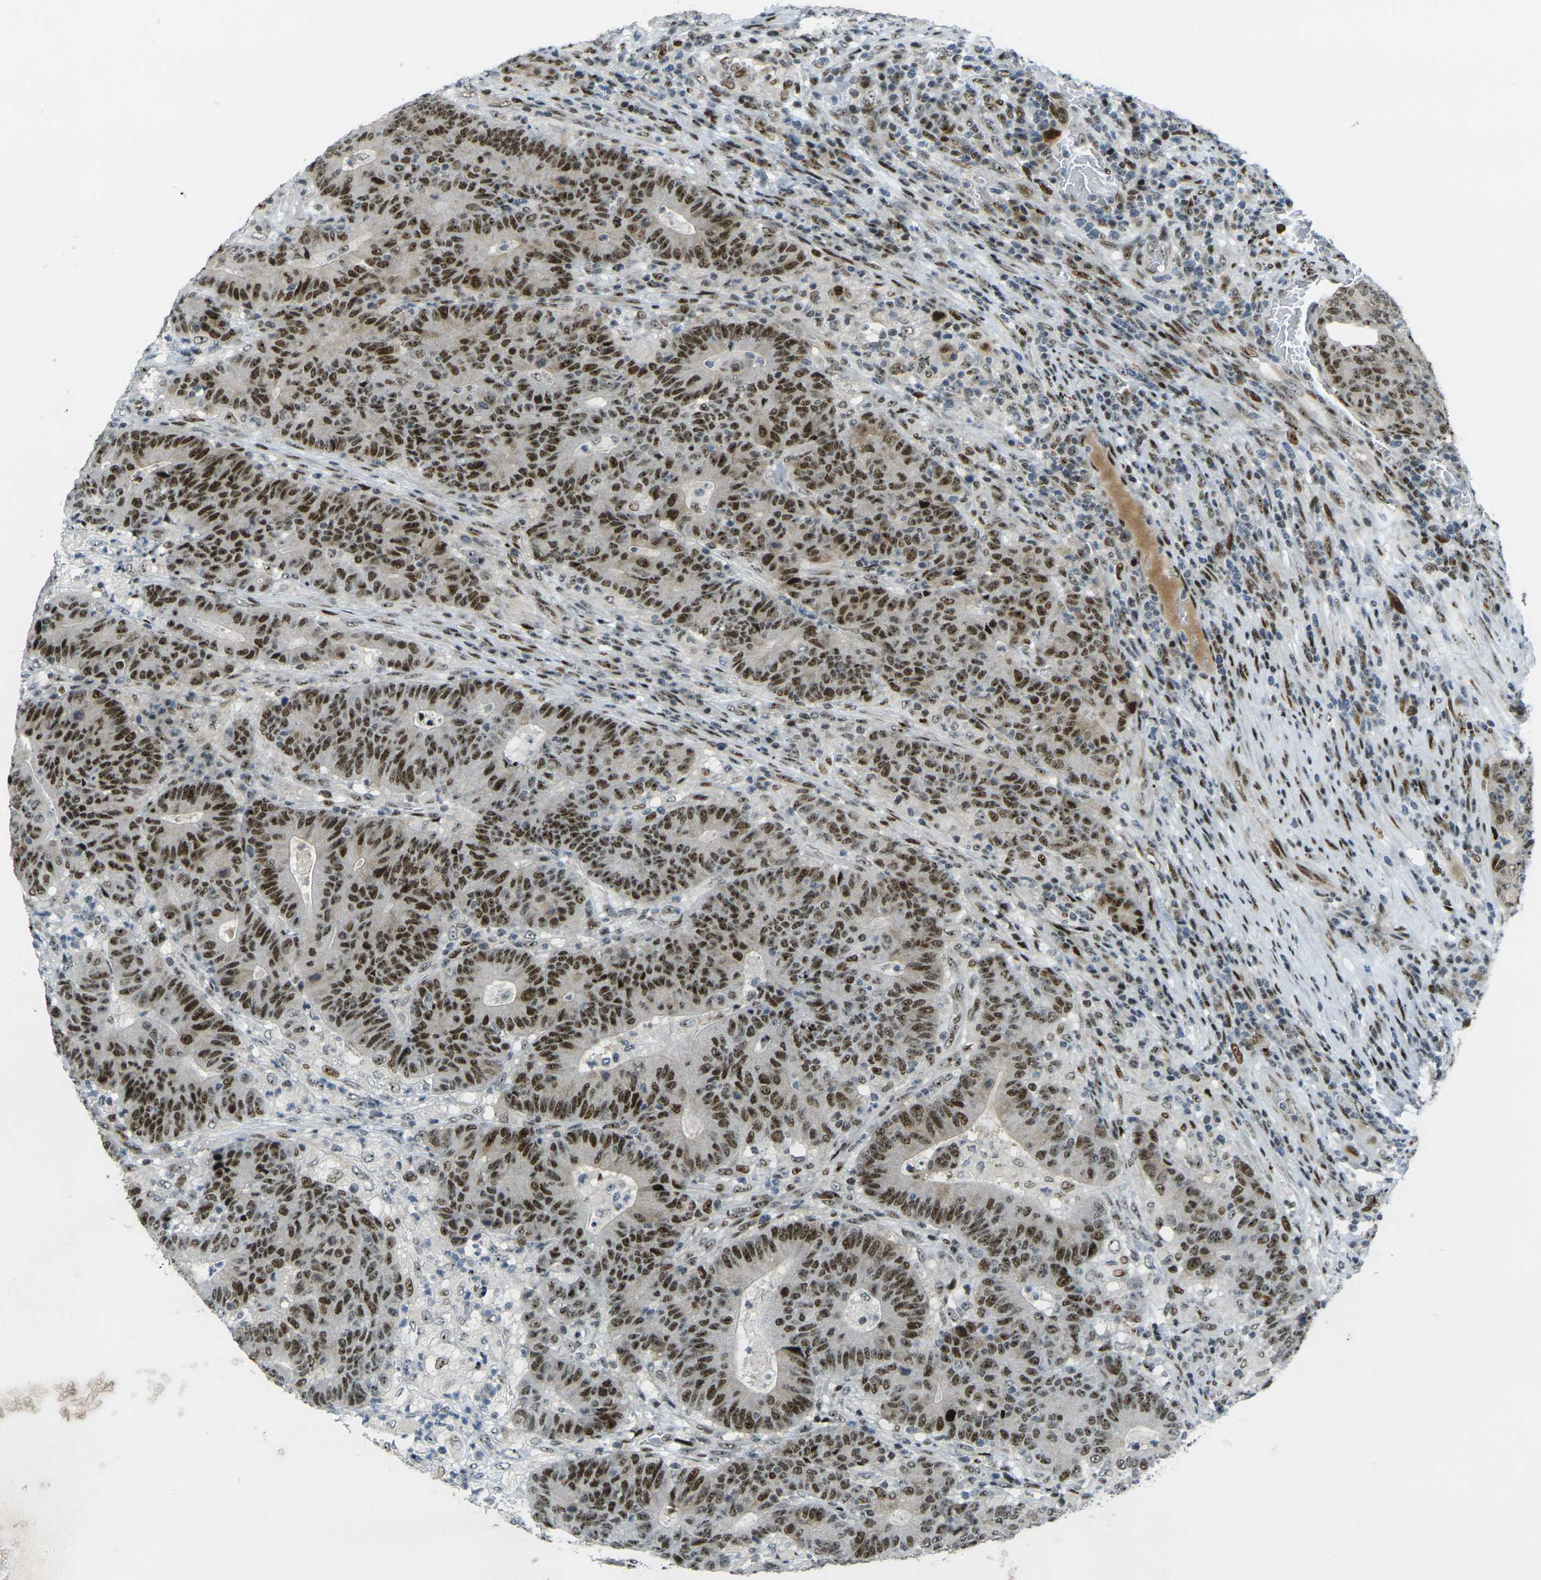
{"staining": {"intensity": "strong", "quantity": ">75%", "location": "nuclear"}, "tissue": "colorectal cancer", "cell_type": "Tumor cells", "image_type": "cancer", "snomed": [{"axis": "morphology", "description": "Normal tissue, NOS"}, {"axis": "morphology", "description": "Adenocarcinoma, NOS"}, {"axis": "topography", "description": "Colon"}], "caption": "Colorectal cancer (adenocarcinoma) was stained to show a protein in brown. There is high levels of strong nuclear positivity in approximately >75% of tumor cells.", "gene": "UBE2C", "patient": {"sex": "female", "age": 75}}